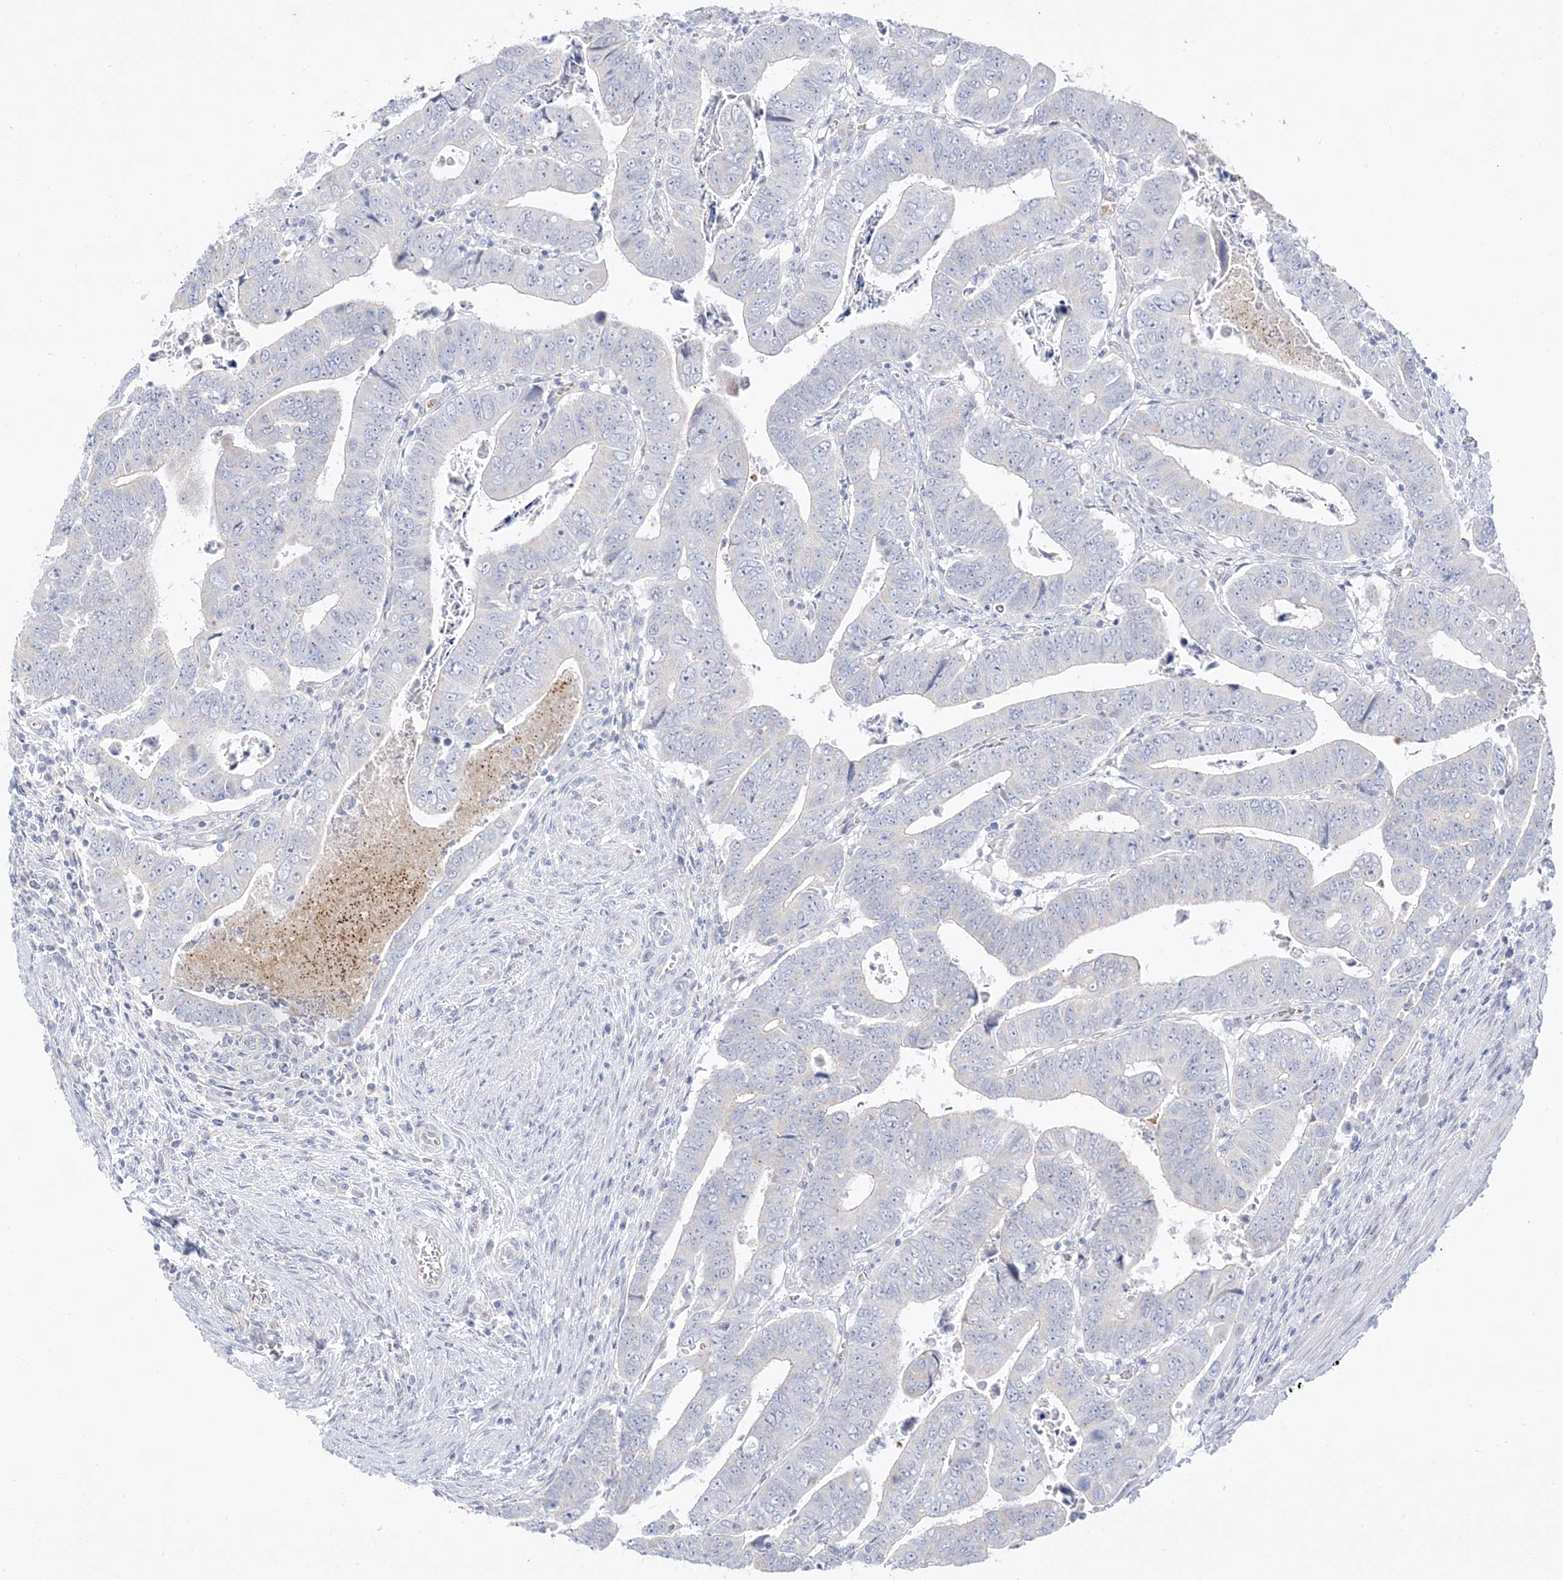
{"staining": {"intensity": "negative", "quantity": "none", "location": "none"}, "tissue": "colorectal cancer", "cell_type": "Tumor cells", "image_type": "cancer", "snomed": [{"axis": "morphology", "description": "Normal tissue, NOS"}, {"axis": "morphology", "description": "Adenocarcinoma, NOS"}, {"axis": "topography", "description": "Rectum"}], "caption": "The image shows no significant expression in tumor cells of colorectal cancer.", "gene": "TRANK1", "patient": {"sex": "female", "age": 65}}